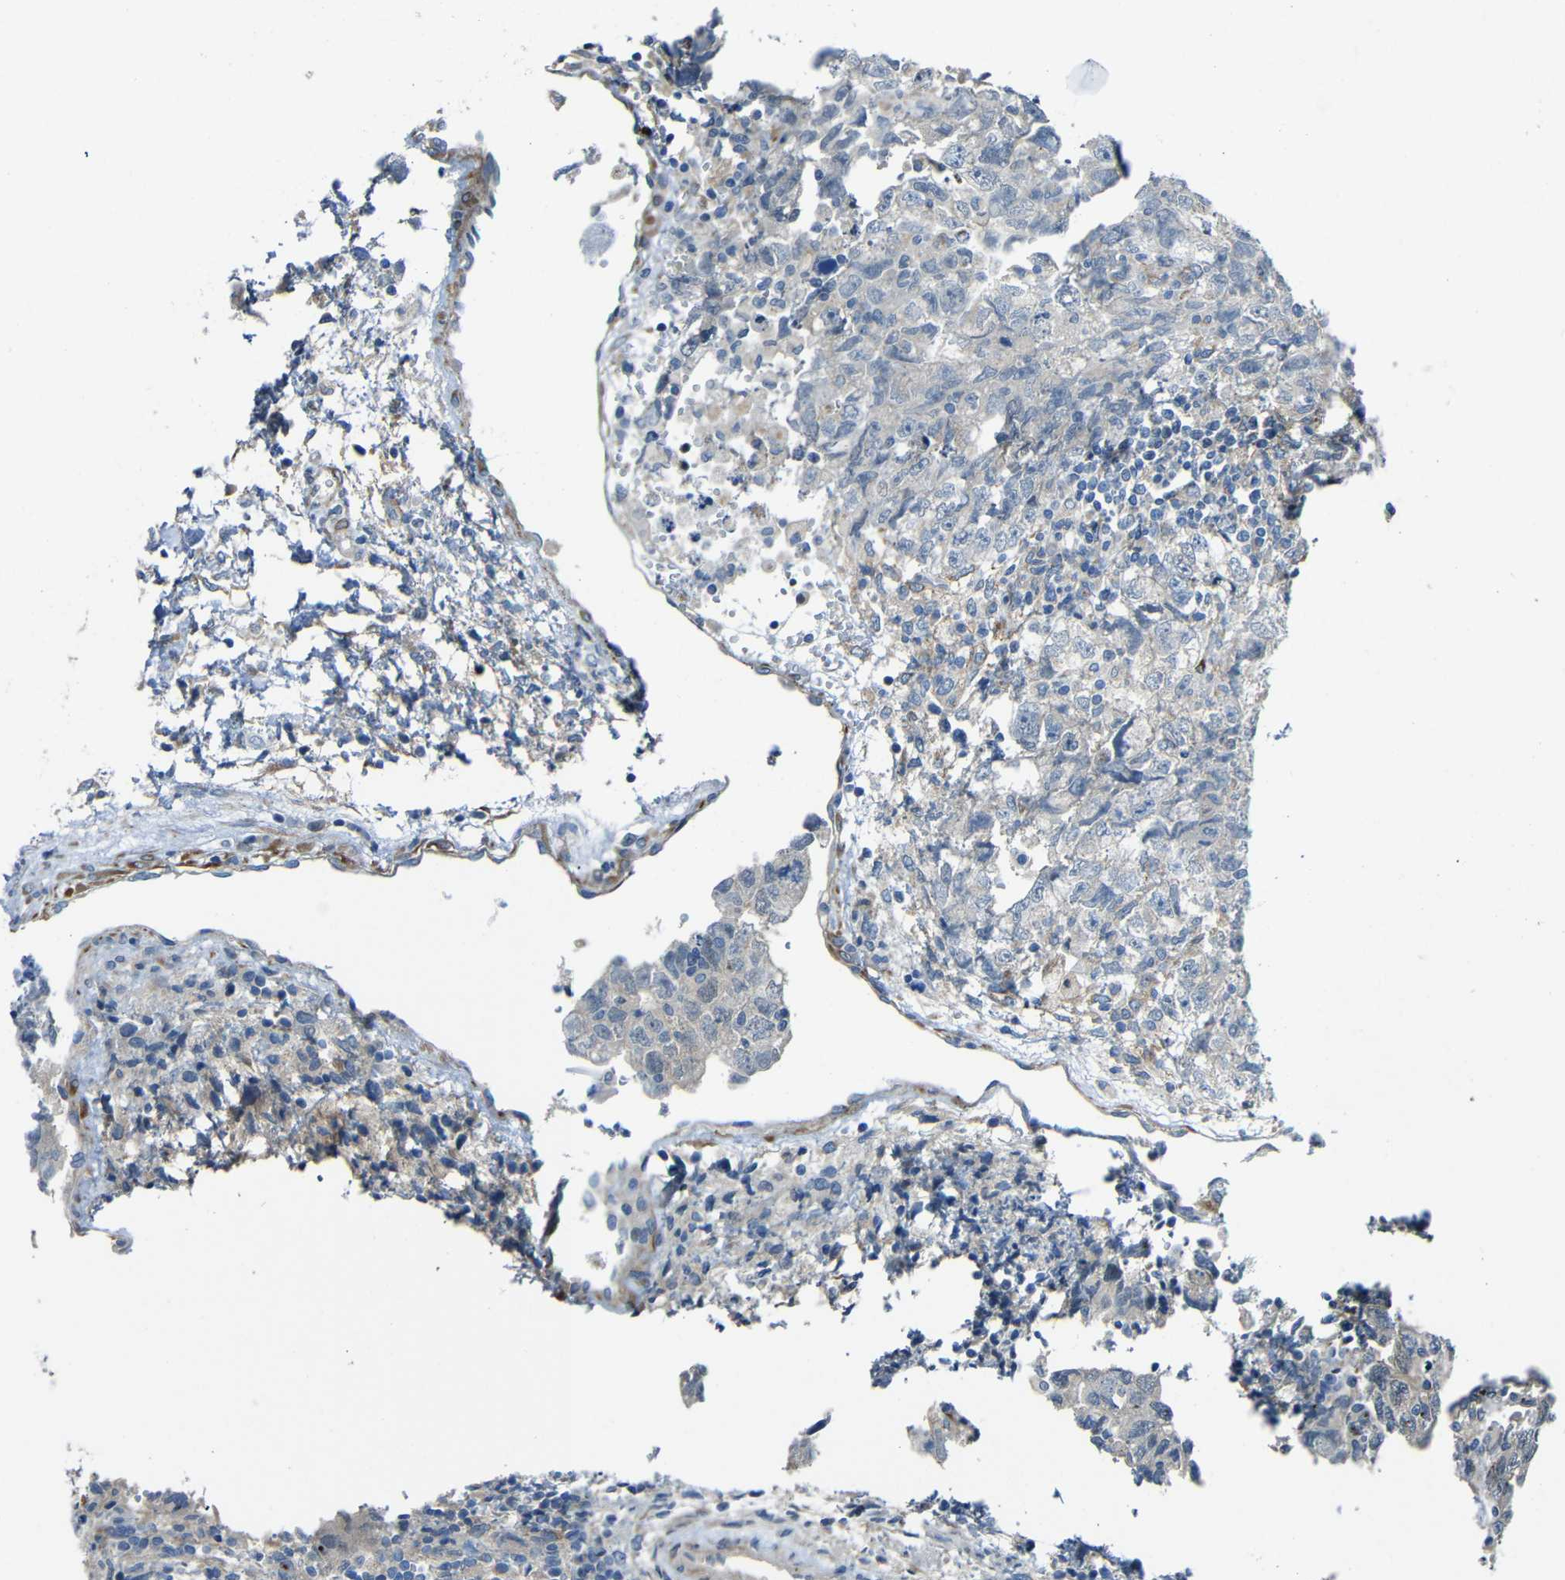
{"staining": {"intensity": "weak", "quantity": "<25%", "location": "cytoplasmic/membranous"}, "tissue": "testis cancer", "cell_type": "Tumor cells", "image_type": "cancer", "snomed": [{"axis": "morphology", "description": "Carcinoma, Embryonal, NOS"}, {"axis": "topography", "description": "Testis"}], "caption": "IHC image of human testis cancer stained for a protein (brown), which shows no positivity in tumor cells.", "gene": "DCLK1", "patient": {"sex": "male", "age": 36}}